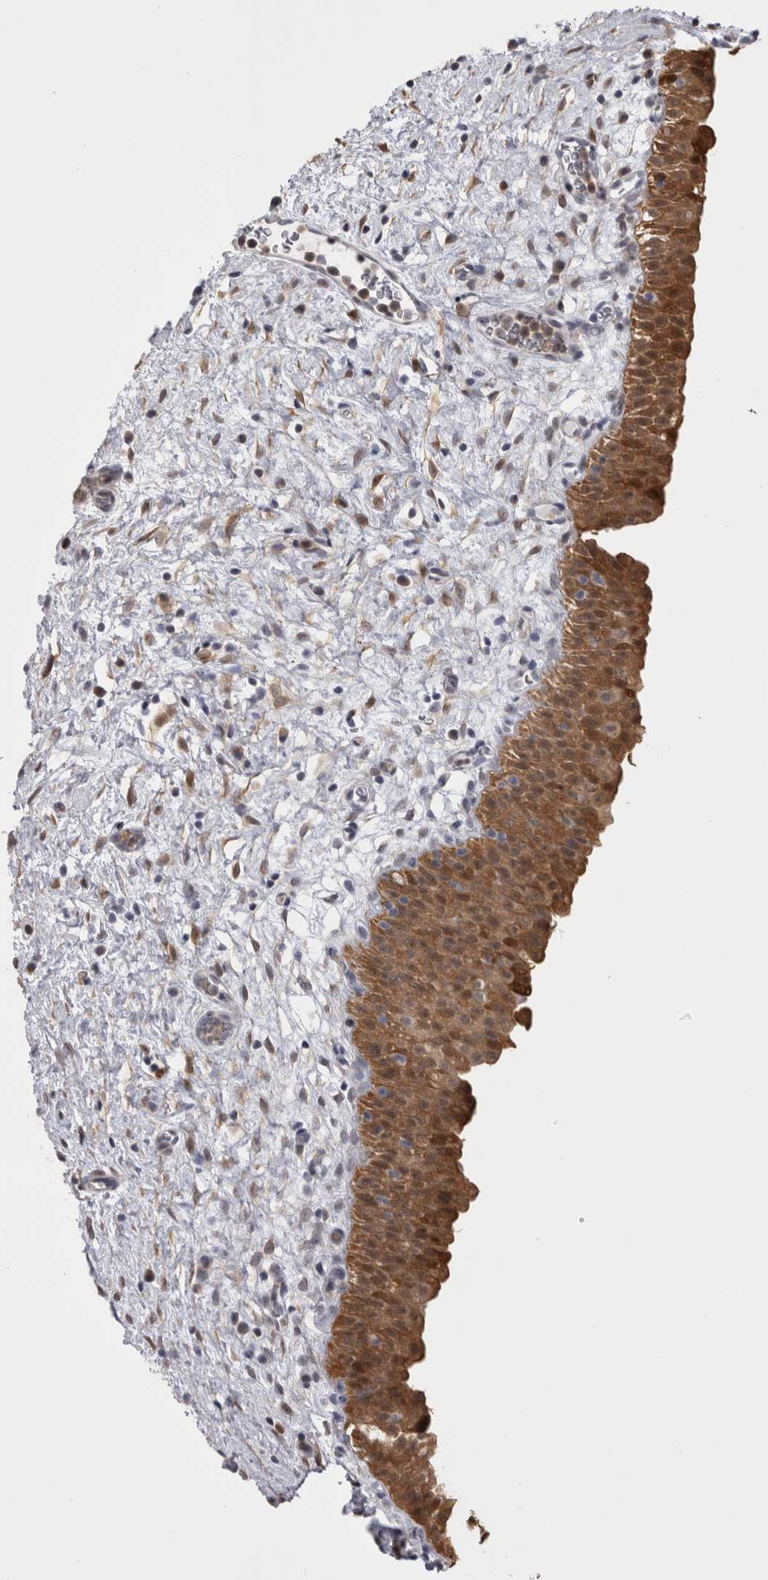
{"staining": {"intensity": "strong", "quantity": ">75%", "location": "cytoplasmic/membranous"}, "tissue": "urinary bladder", "cell_type": "Urothelial cells", "image_type": "normal", "snomed": [{"axis": "morphology", "description": "Normal tissue, NOS"}, {"axis": "topography", "description": "Urinary bladder"}], "caption": "High-power microscopy captured an immunohistochemistry (IHC) photomicrograph of normal urinary bladder, revealing strong cytoplasmic/membranous expression in about >75% of urothelial cells.", "gene": "CHIC1", "patient": {"sex": "male", "age": 82}}